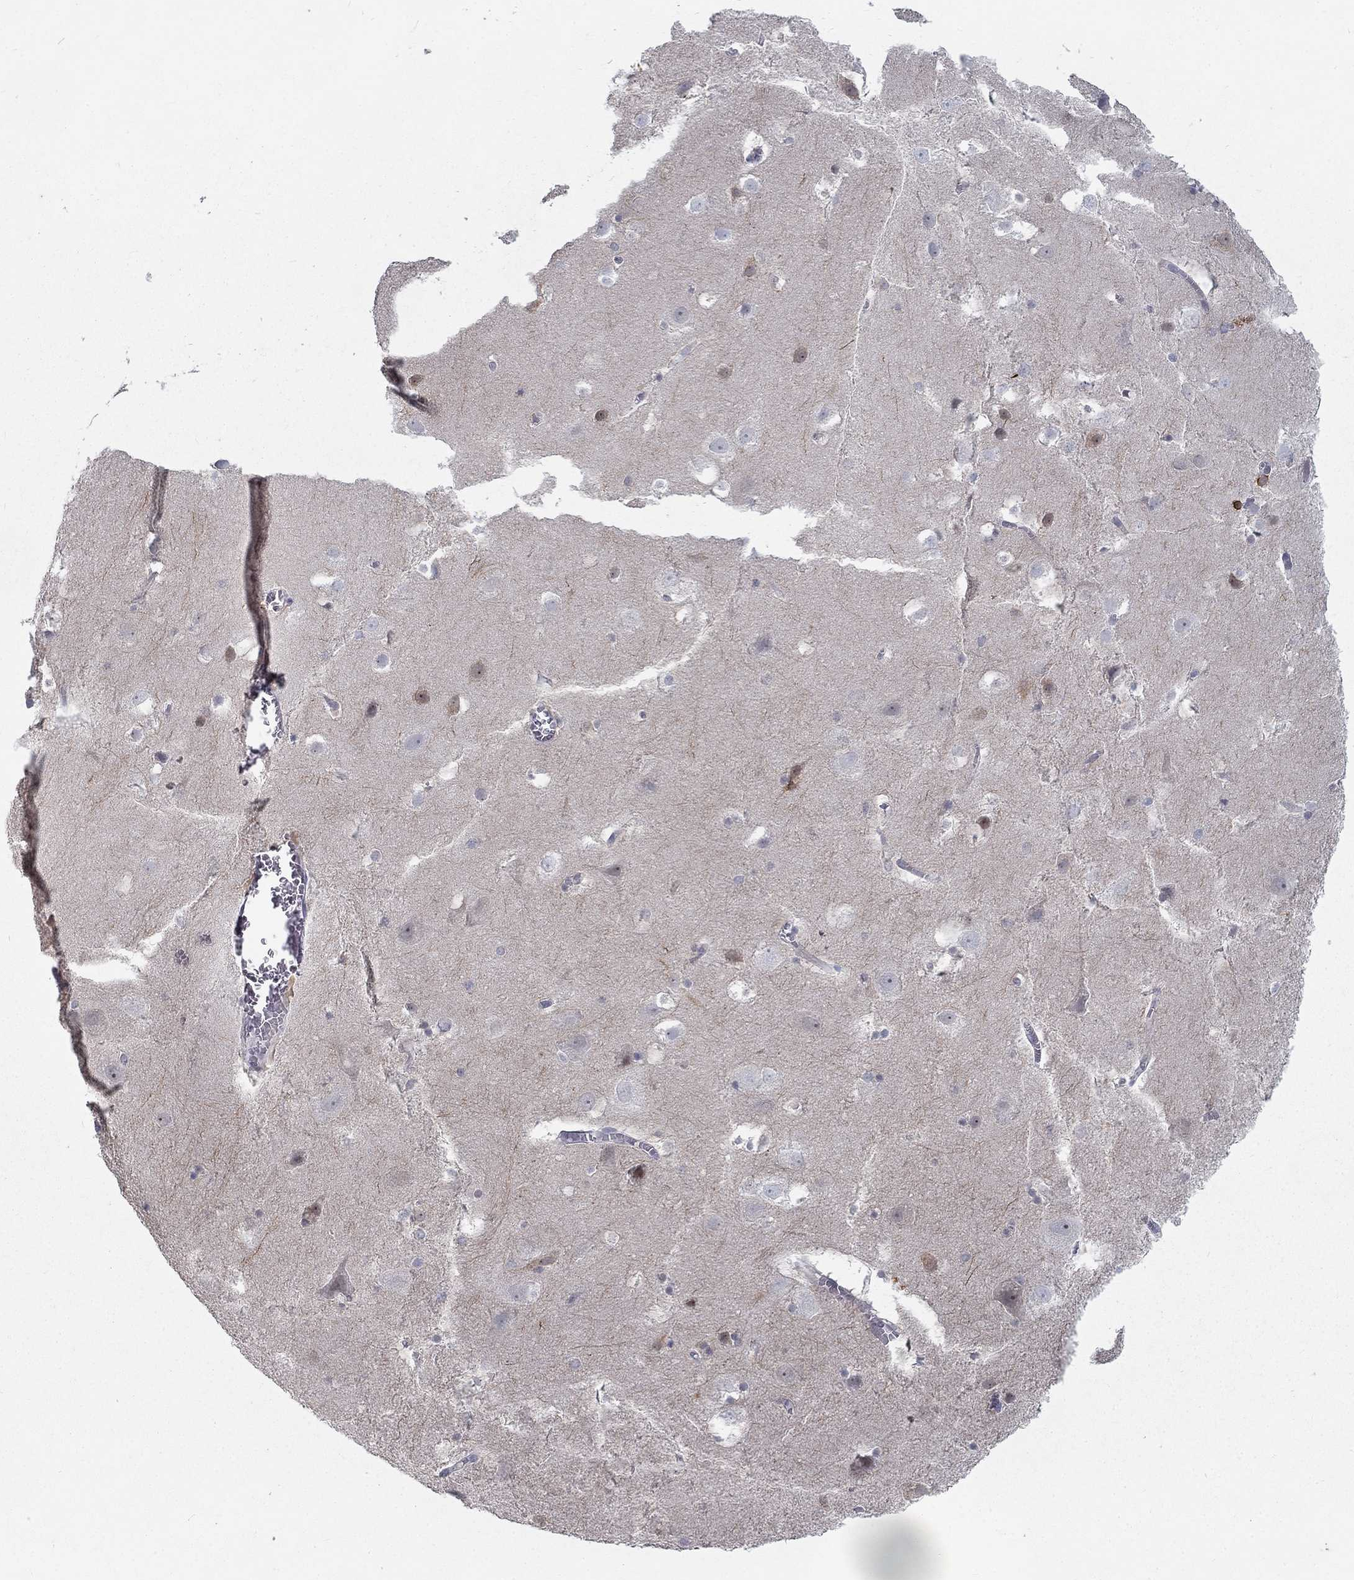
{"staining": {"intensity": "moderate", "quantity": "<25%", "location": "cytoplasmic/membranous"}, "tissue": "hippocampus", "cell_type": "Glial cells", "image_type": "normal", "snomed": [{"axis": "morphology", "description": "Normal tissue, NOS"}, {"axis": "topography", "description": "Hippocampus"}], "caption": "Hippocampus stained with DAB immunohistochemistry (IHC) reveals low levels of moderate cytoplasmic/membranous staining in about <25% of glial cells. The staining is performed using DAB brown chromogen to label protein expression. The nuclei are counter-stained blue using hematoxylin.", "gene": "MTSS2", "patient": {"sex": "male", "age": 45}}